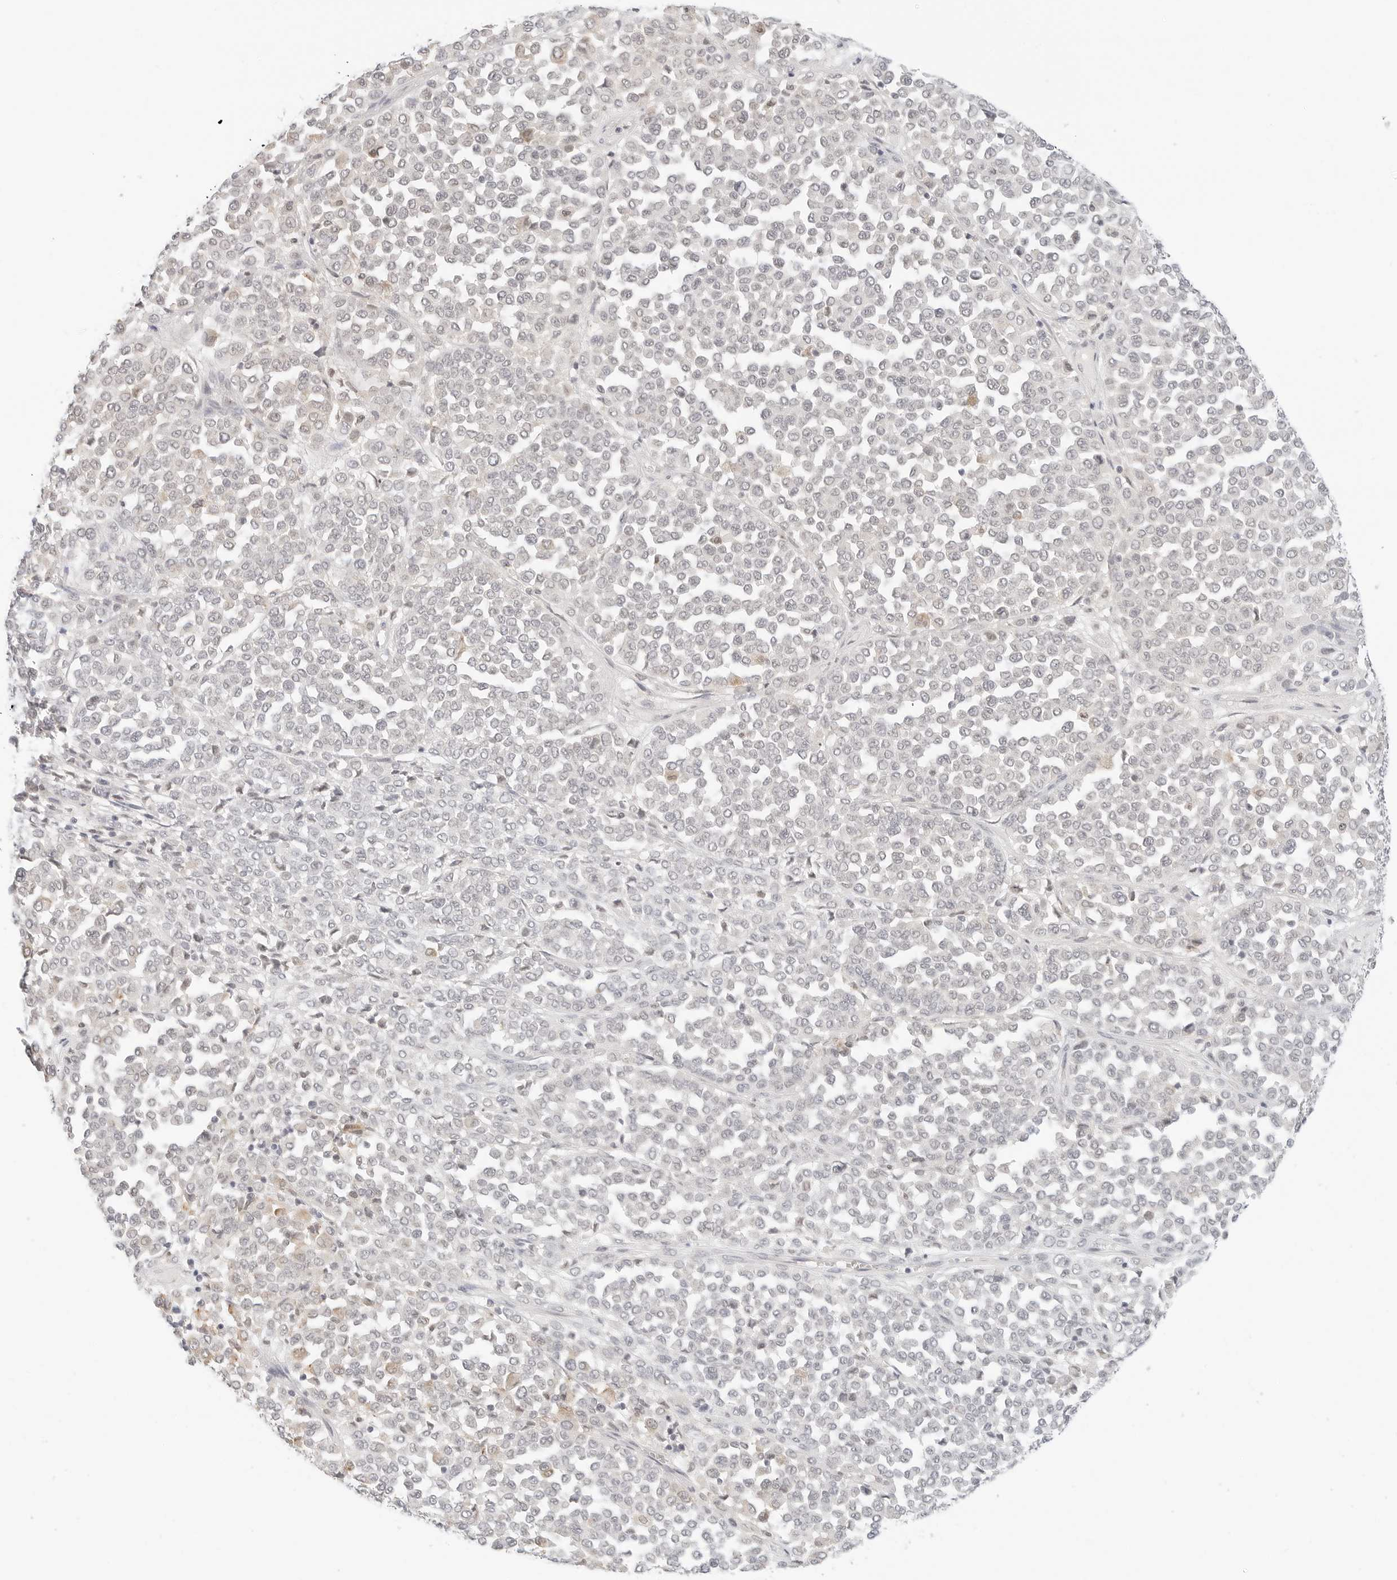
{"staining": {"intensity": "negative", "quantity": "none", "location": "none"}, "tissue": "melanoma", "cell_type": "Tumor cells", "image_type": "cancer", "snomed": [{"axis": "morphology", "description": "Malignant melanoma, Metastatic site"}, {"axis": "topography", "description": "Pancreas"}], "caption": "Tumor cells are negative for protein expression in human melanoma.", "gene": "NEO1", "patient": {"sex": "female", "age": 30}}